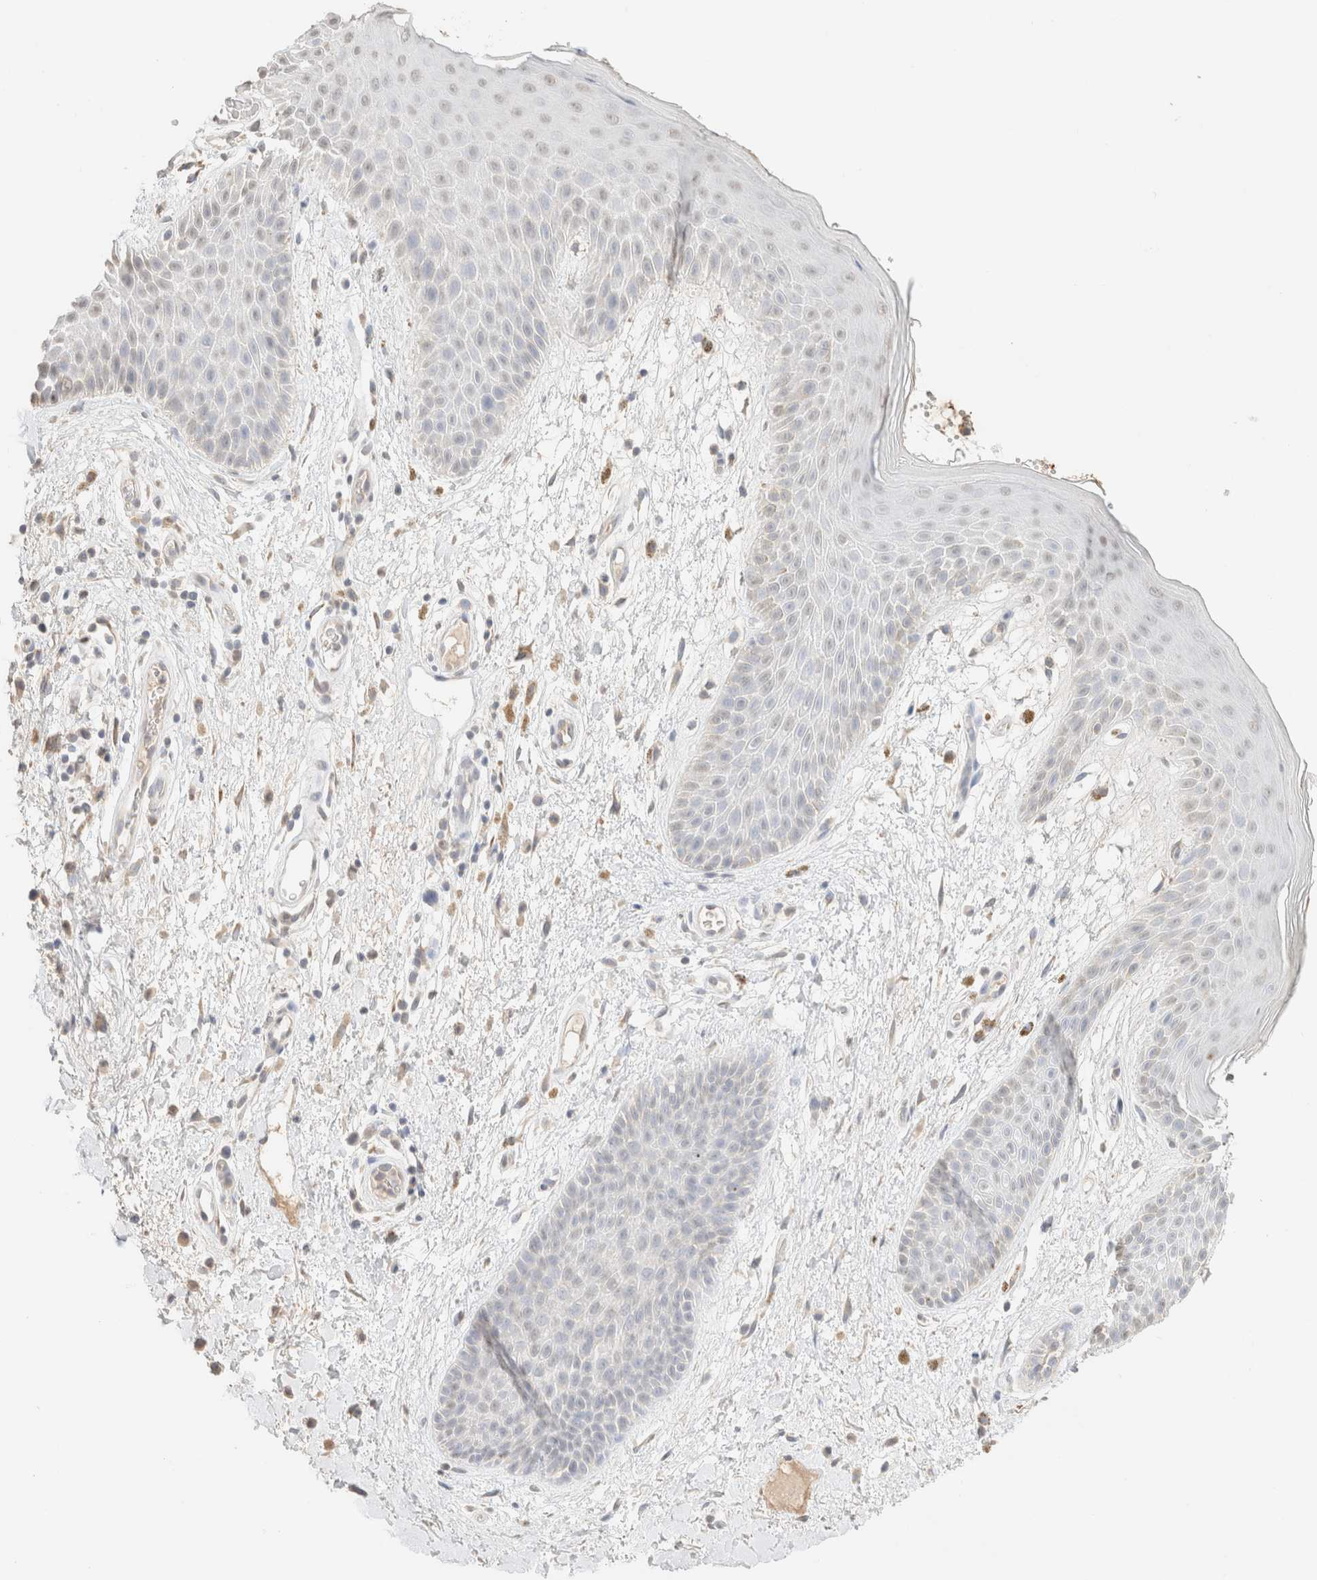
{"staining": {"intensity": "moderate", "quantity": "<25%", "location": "cytoplasmic/membranous"}, "tissue": "skin", "cell_type": "Epidermal cells", "image_type": "normal", "snomed": [{"axis": "morphology", "description": "Normal tissue, NOS"}, {"axis": "topography", "description": "Anal"}], "caption": "Brown immunohistochemical staining in normal human skin demonstrates moderate cytoplasmic/membranous expression in about <25% of epidermal cells.", "gene": "CPA1", "patient": {"sex": "male", "age": 74}}